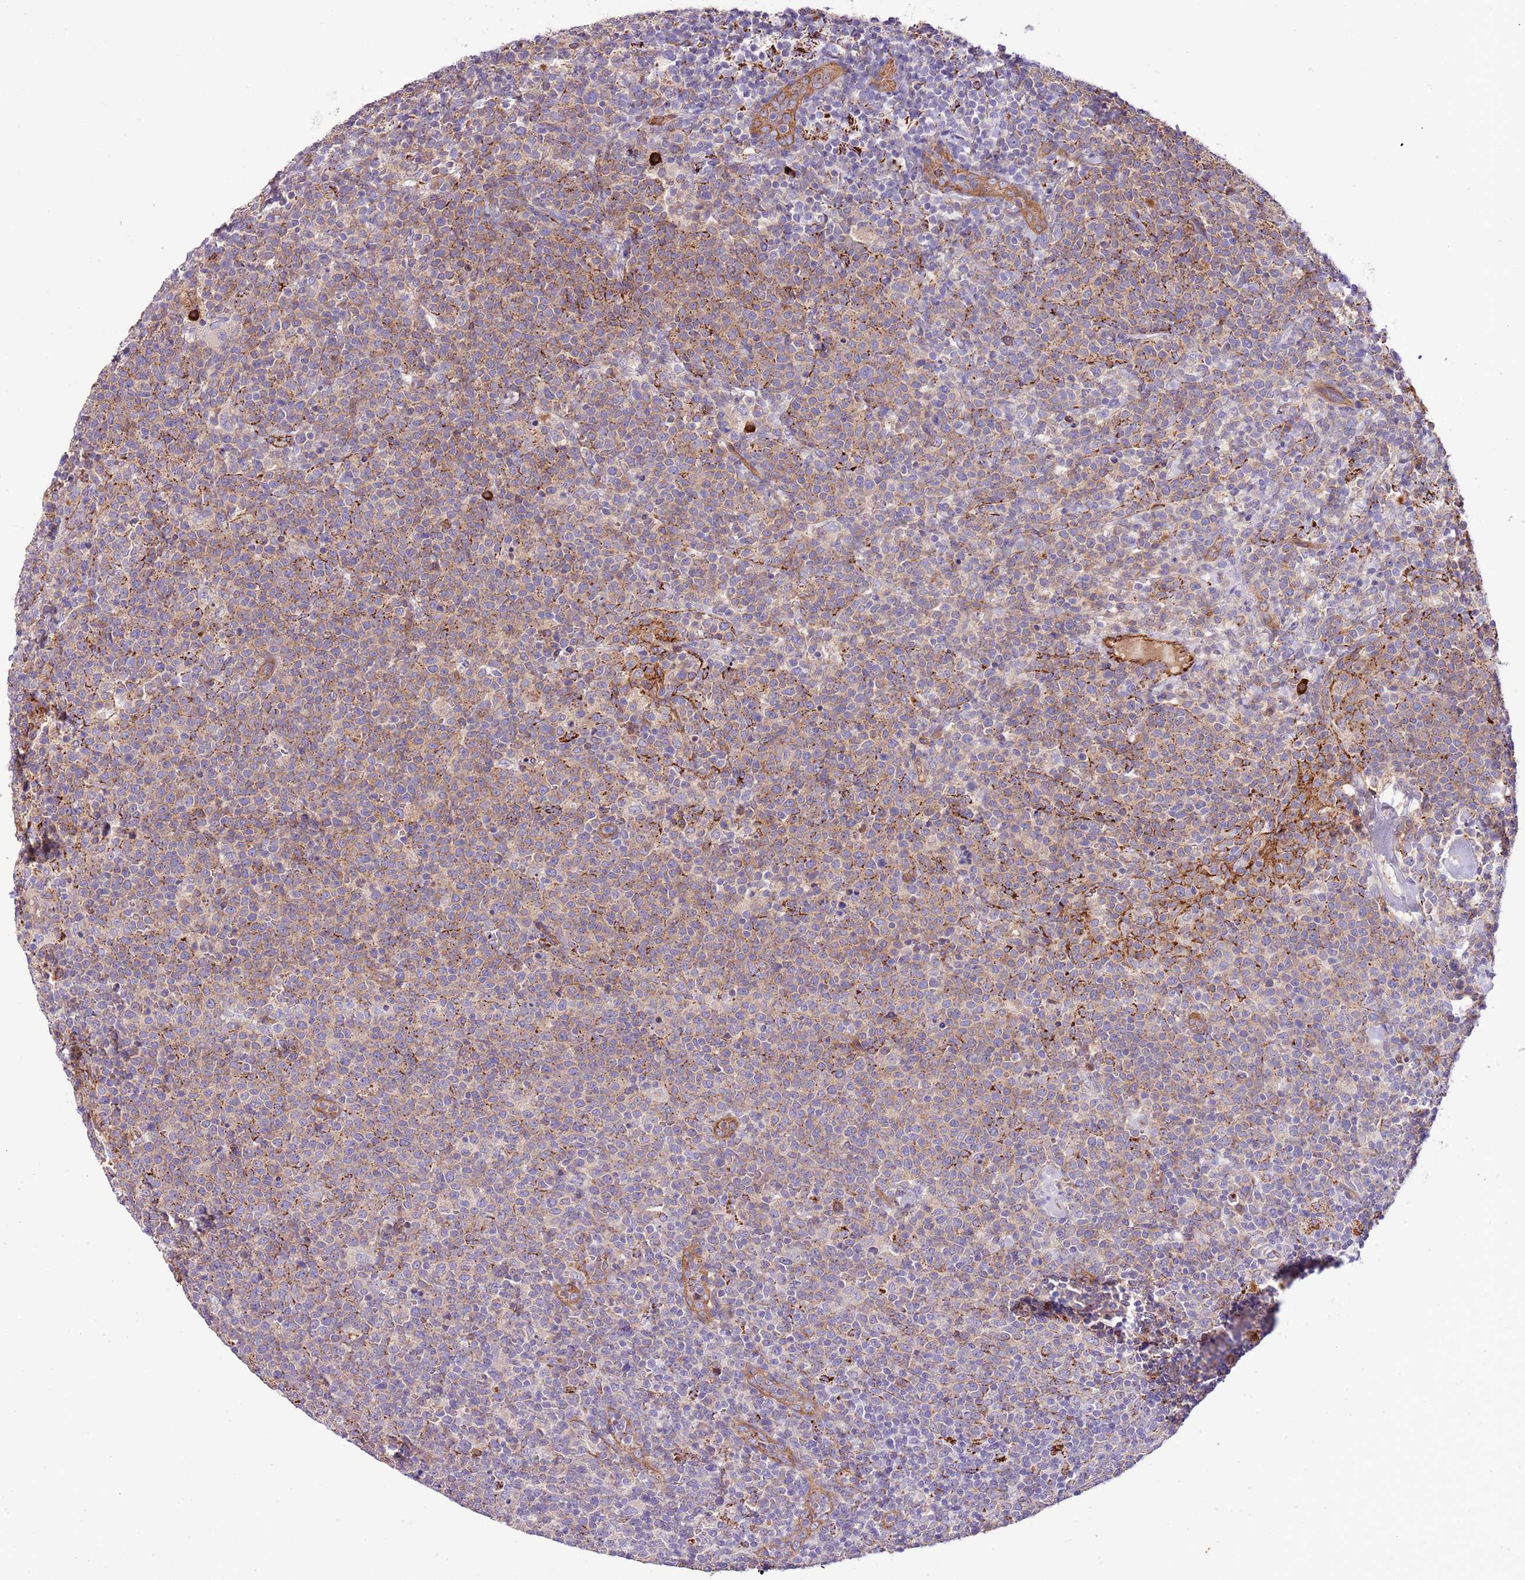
{"staining": {"intensity": "weak", "quantity": "25%-75%", "location": "cytoplasmic/membranous"}, "tissue": "lymphoma", "cell_type": "Tumor cells", "image_type": "cancer", "snomed": [{"axis": "morphology", "description": "Malignant lymphoma, non-Hodgkin's type, High grade"}, {"axis": "topography", "description": "Lymph node"}], "caption": "Human lymphoma stained with a brown dye exhibits weak cytoplasmic/membranous positive staining in approximately 25%-75% of tumor cells.", "gene": "DOCK6", "patient": {"sex": "male", "age": 61}}